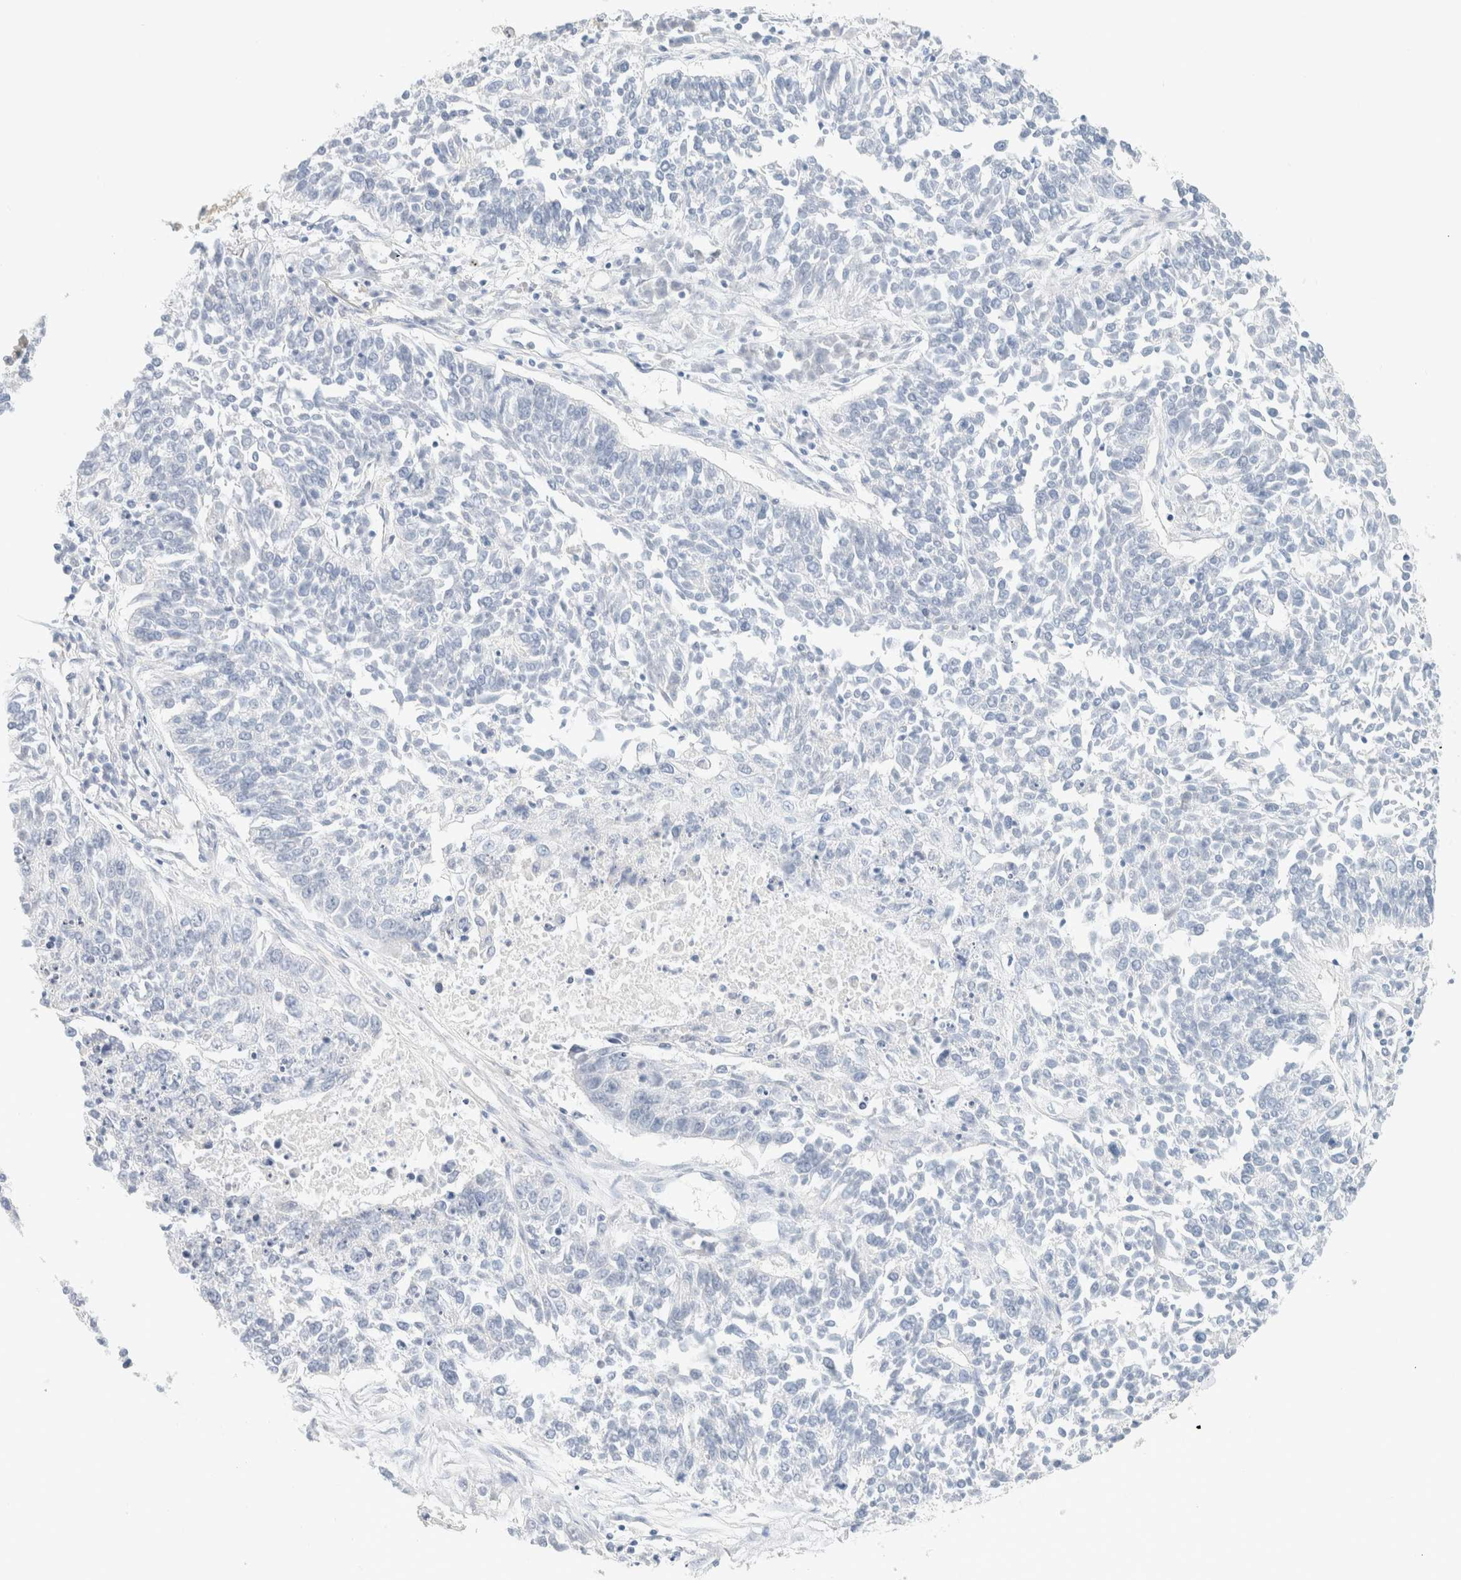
{"staining": {"intensity": "negative", "quantity": "none", "location": "none"}, "tissue": "lung cancer", "cell_type": "Tumor cells", "image_type": "cancer", "snomed": [{"axis": "morphology", "description": "Normal tissue, NOS"}, {"axis": "morphology", "description": "Squamous cell carcinoma, NOS"}, {"axis": "topography", "description": "Lymph node"}, {"axis": "topography", "description": "Cartilage tissue"}, {"axis": "topography", "description": "Bronchus"}, {"axis": "topography", "description": "Lung"}, {"axis": "topography", "description": "Peripheral nerve tissue"}], "caption": "Immunohistochemistry of lung squamous cell carcinoma reveals no expression in tumor cells.", "gene": "CPQ", "patient": {"sex": "female", "age": 49}}